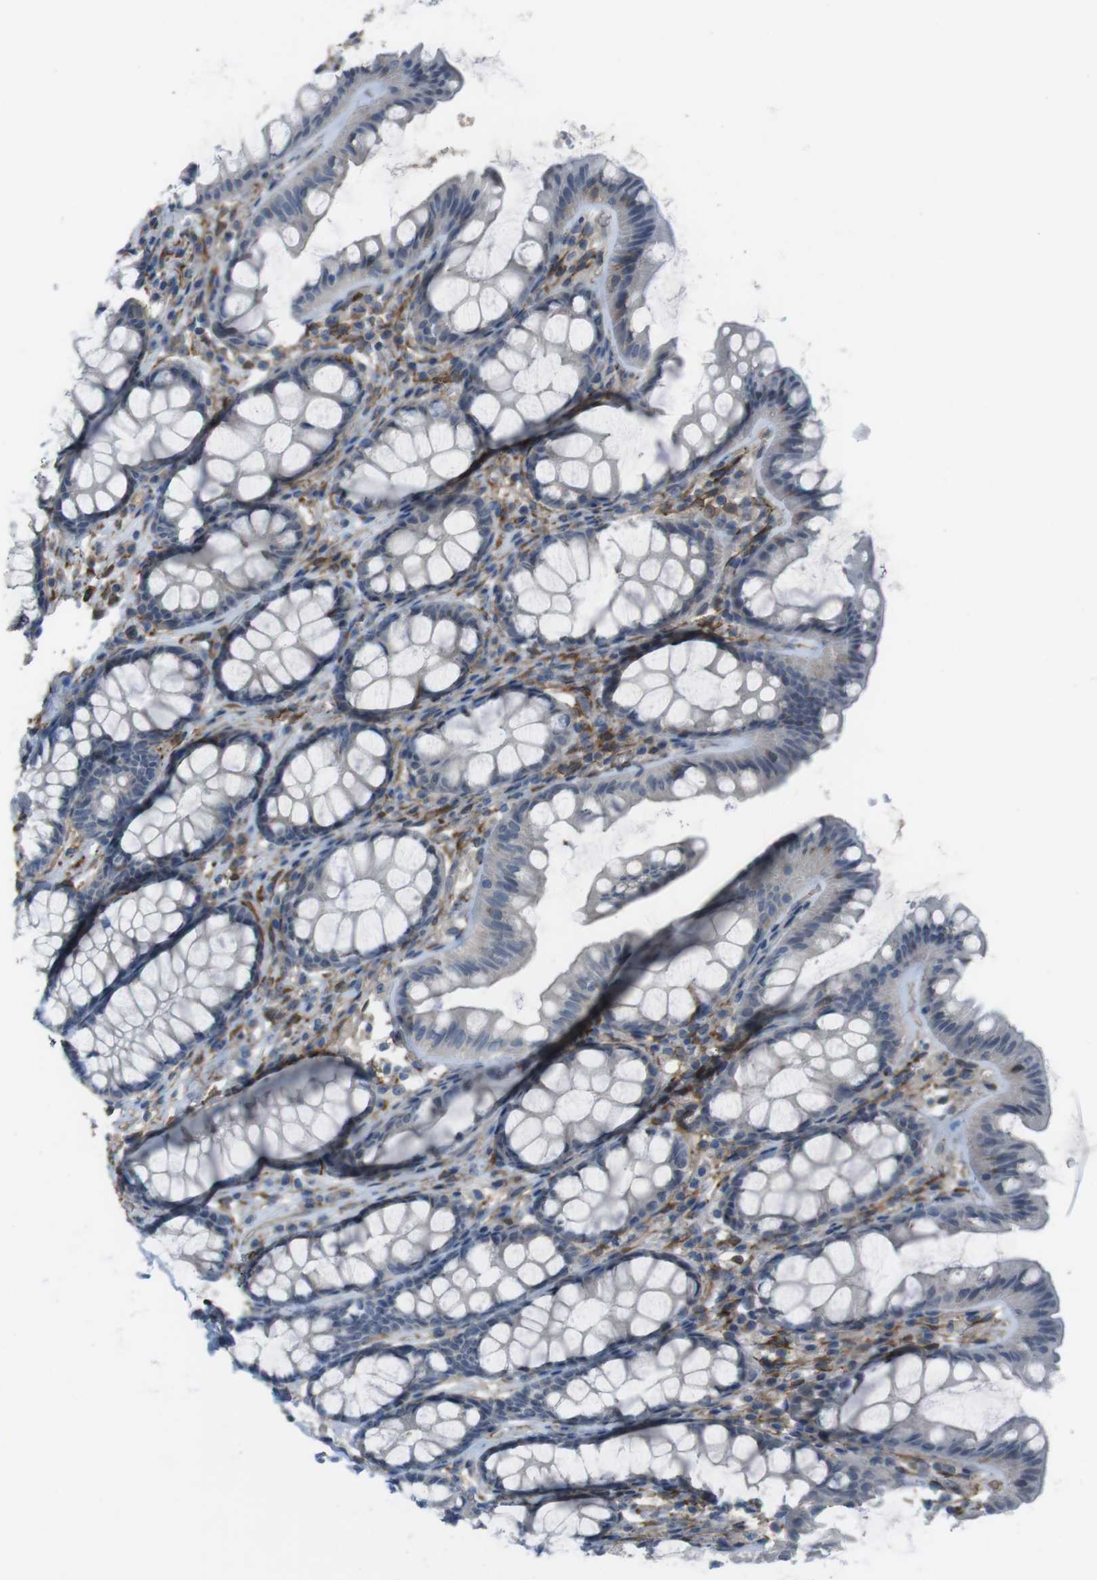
{"staining": {"intensity": "negative", "quantity": "none", "location": "none"}, "tissue": "colon", "cell_type": "Endothelial cells", "image_type": "normal", "snomed": [{"axis": "morphology", "description": "Normal tissue, NOS"}, {"axis": "topography", "description": "Colon"}], "caption": "Benign colon was stained to show a protein in brown. There is no significant staining in endothelial cells.", "gene": "ANK2", "patient": {"sex": "female", "age": 55}}